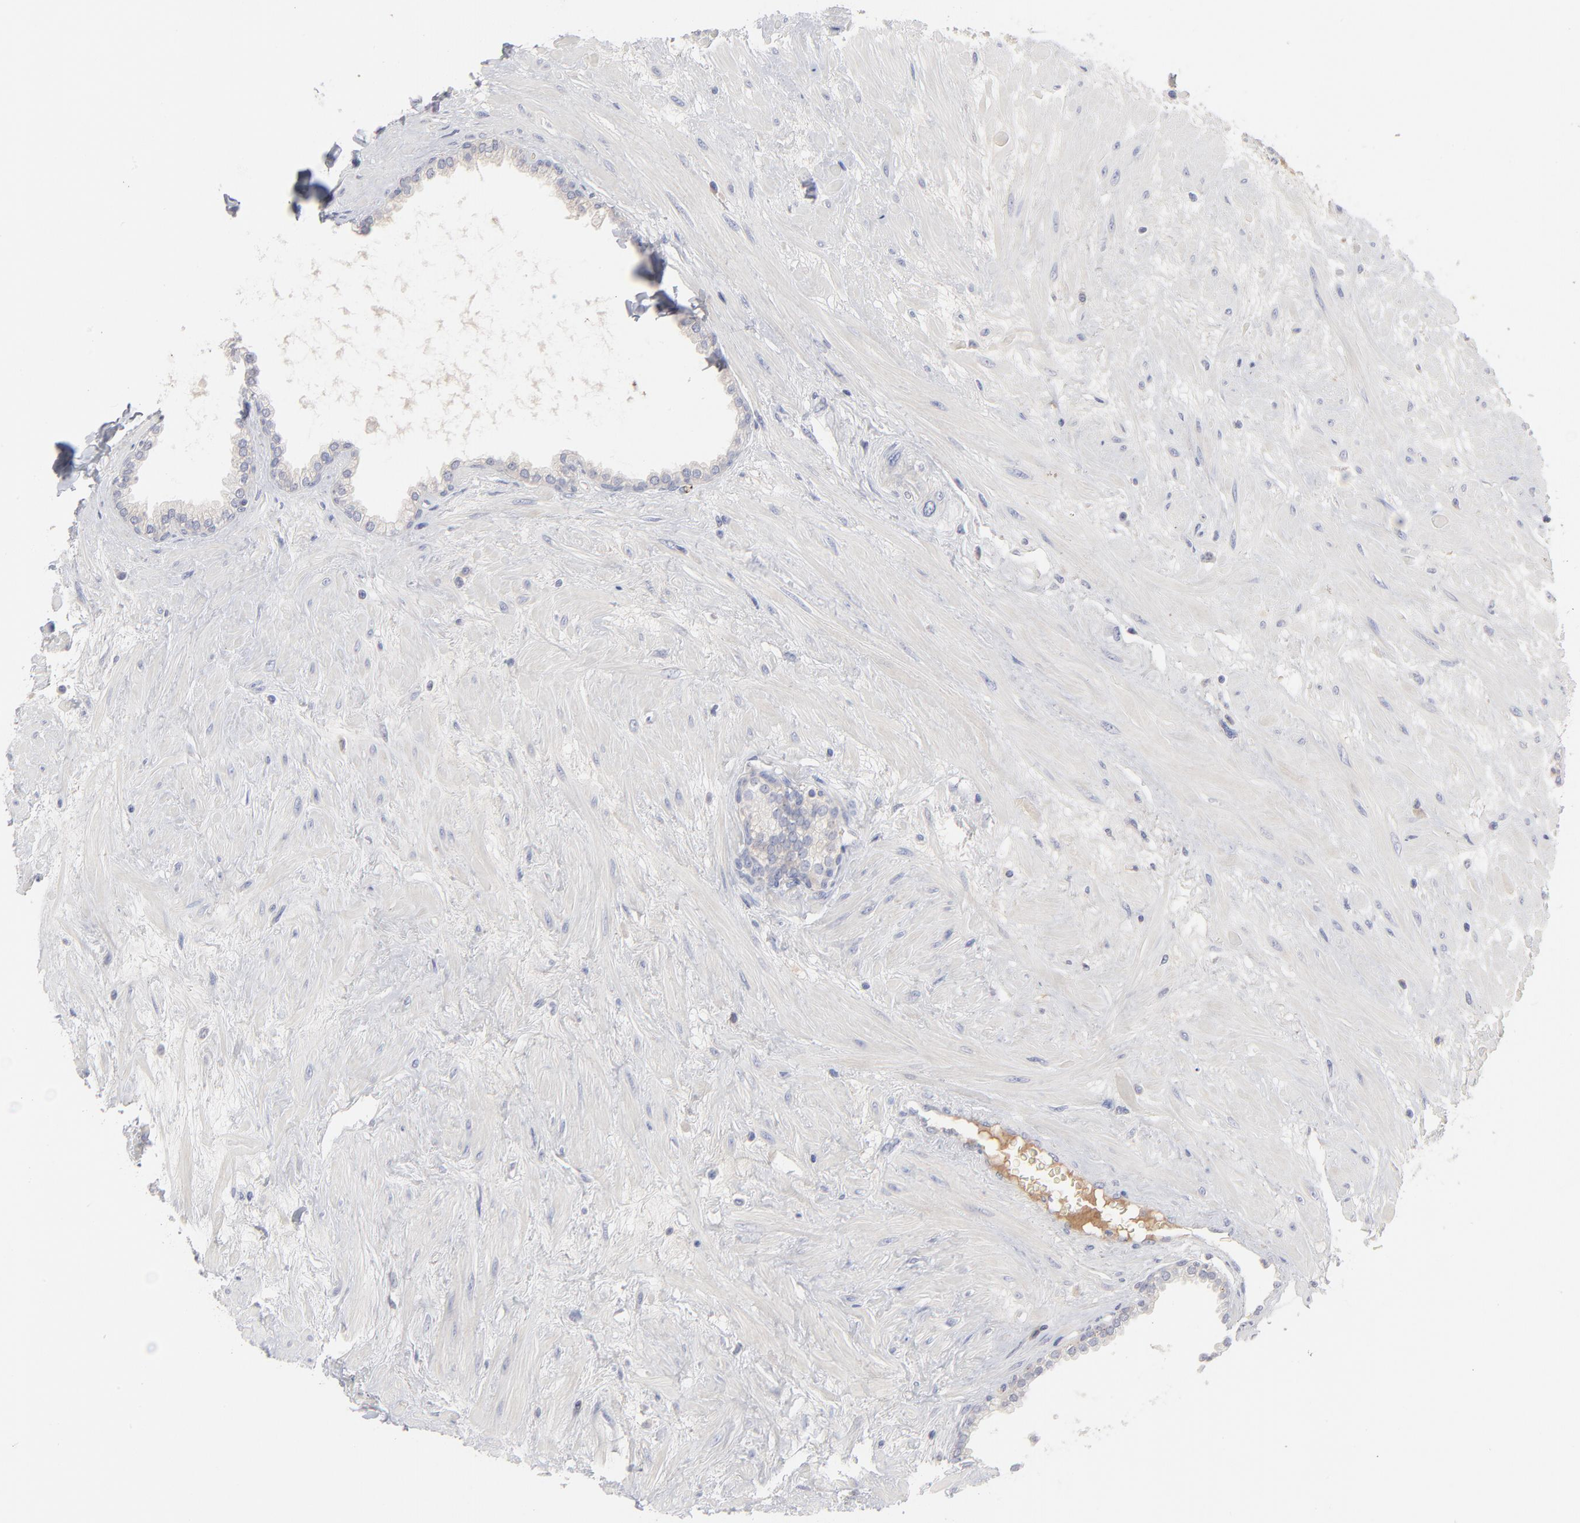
{"staining": {"intensity": "negative", "quantity": "none", "location": "none"}, "tissue": "prostate", "cell_type": "Glandular cells", "image_type": "normal", "snomed": [{"axis": "morphology", "description": "Normal tissue, NOS"}, {"axis": "topography", "description": "Prostate"}], "caption": "IHC micrograph of unremarkable human prostate stained for a protein (brown), which demonstrates no staining in glandular cells.", "gene": "CCR3", "patient": {"sex": "male", "age": 64}}